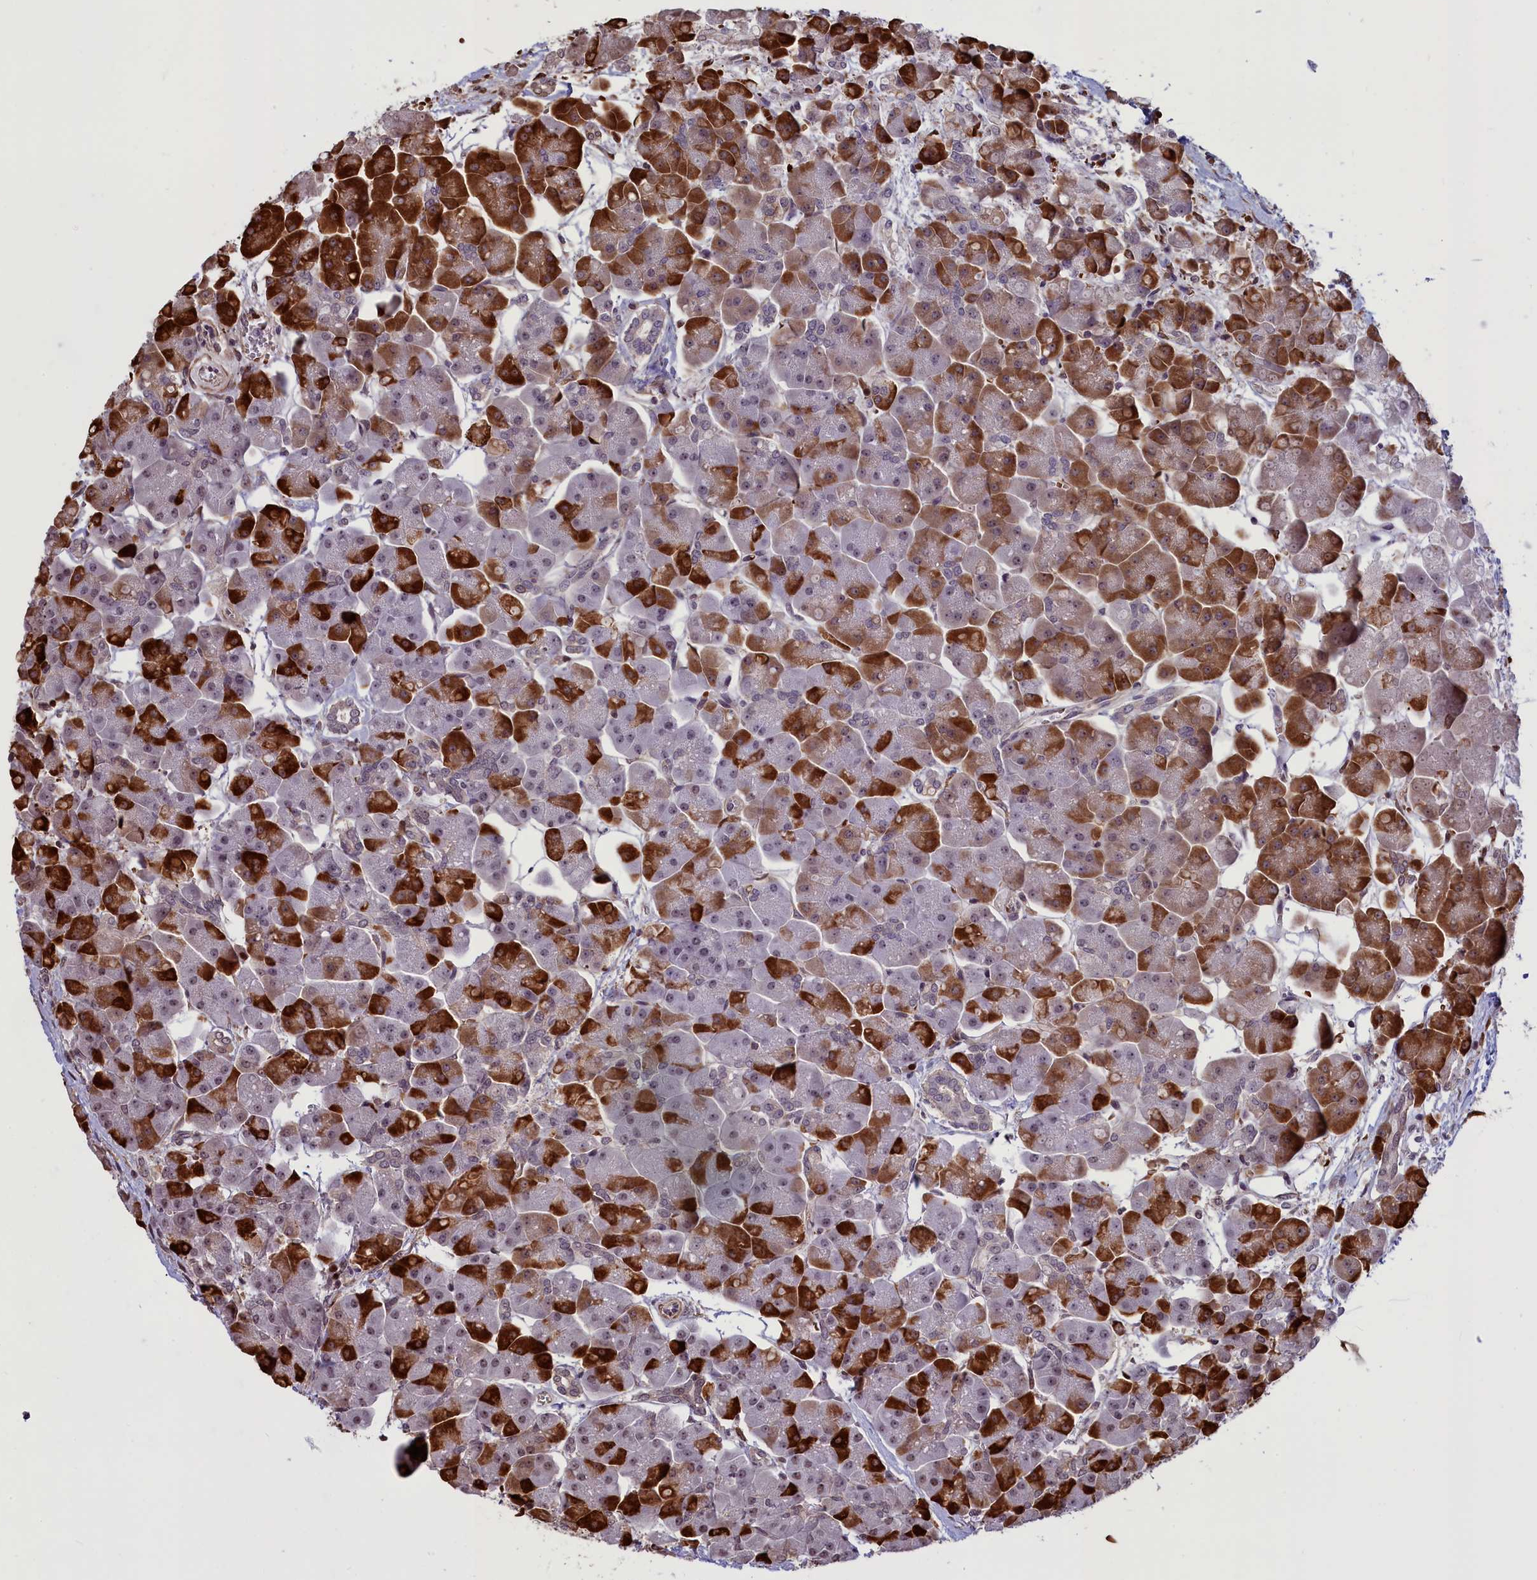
{"staining": {"intensity": "strong", "quantity": "<25%", "location": "cytoplasmic/membranous"}, "tissue": "pancreas", "cell_type": "Exocrine glandular cells", "image_type": "normal", "snomed": [{"axis": "morphology", "description": "Normal tissue, NOS"}, {"axis": "topography", "description": "Pancreas"}], "caption": "Human pancreas stained for a protein (brown) reveals strong cytoplasmic/membranous positive staining in about <25% of exocrine glandular cells.", "gene": "SHFL", "patient": {"sex": "male", "age": 66}}